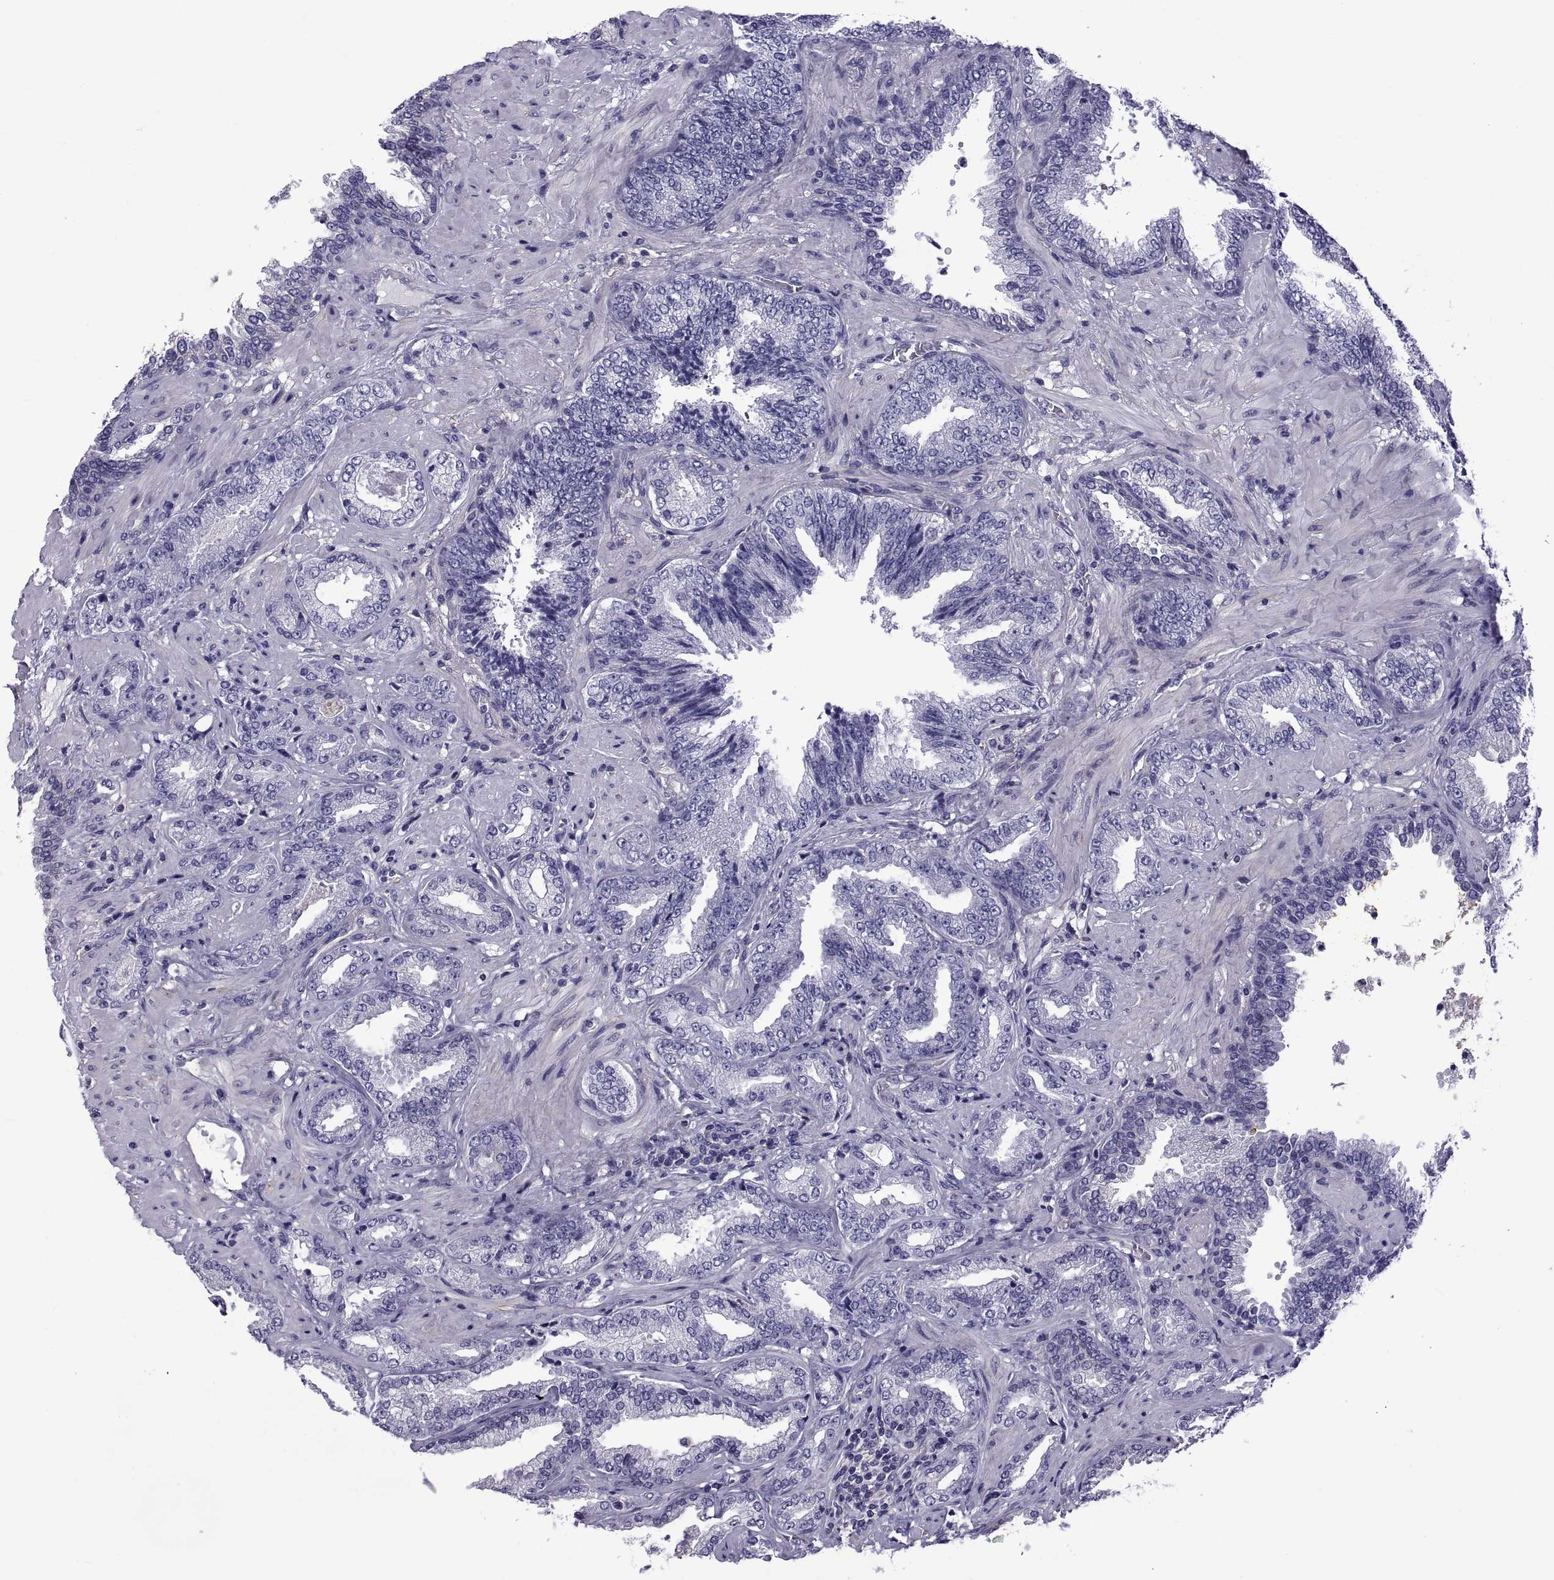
{"staining": {"intensity": "negative", "quantity": "none", "location": "none"}, "tissue": "prostate cancer", "cell_type": "Tumor cells", "image_type": "cancer", "snomed": [{"axis": "morphology", "description": "Adenocarcinoma, Low grade"}, {"axis": "topography", "description": "Prostate"}], "caption": "Immunohistochemistry of human prostate low-grade adenocarcinoma shows no expression in tumor cells.", "gene": "TMC3", "patient": {"sex": "male", "age": 68}}